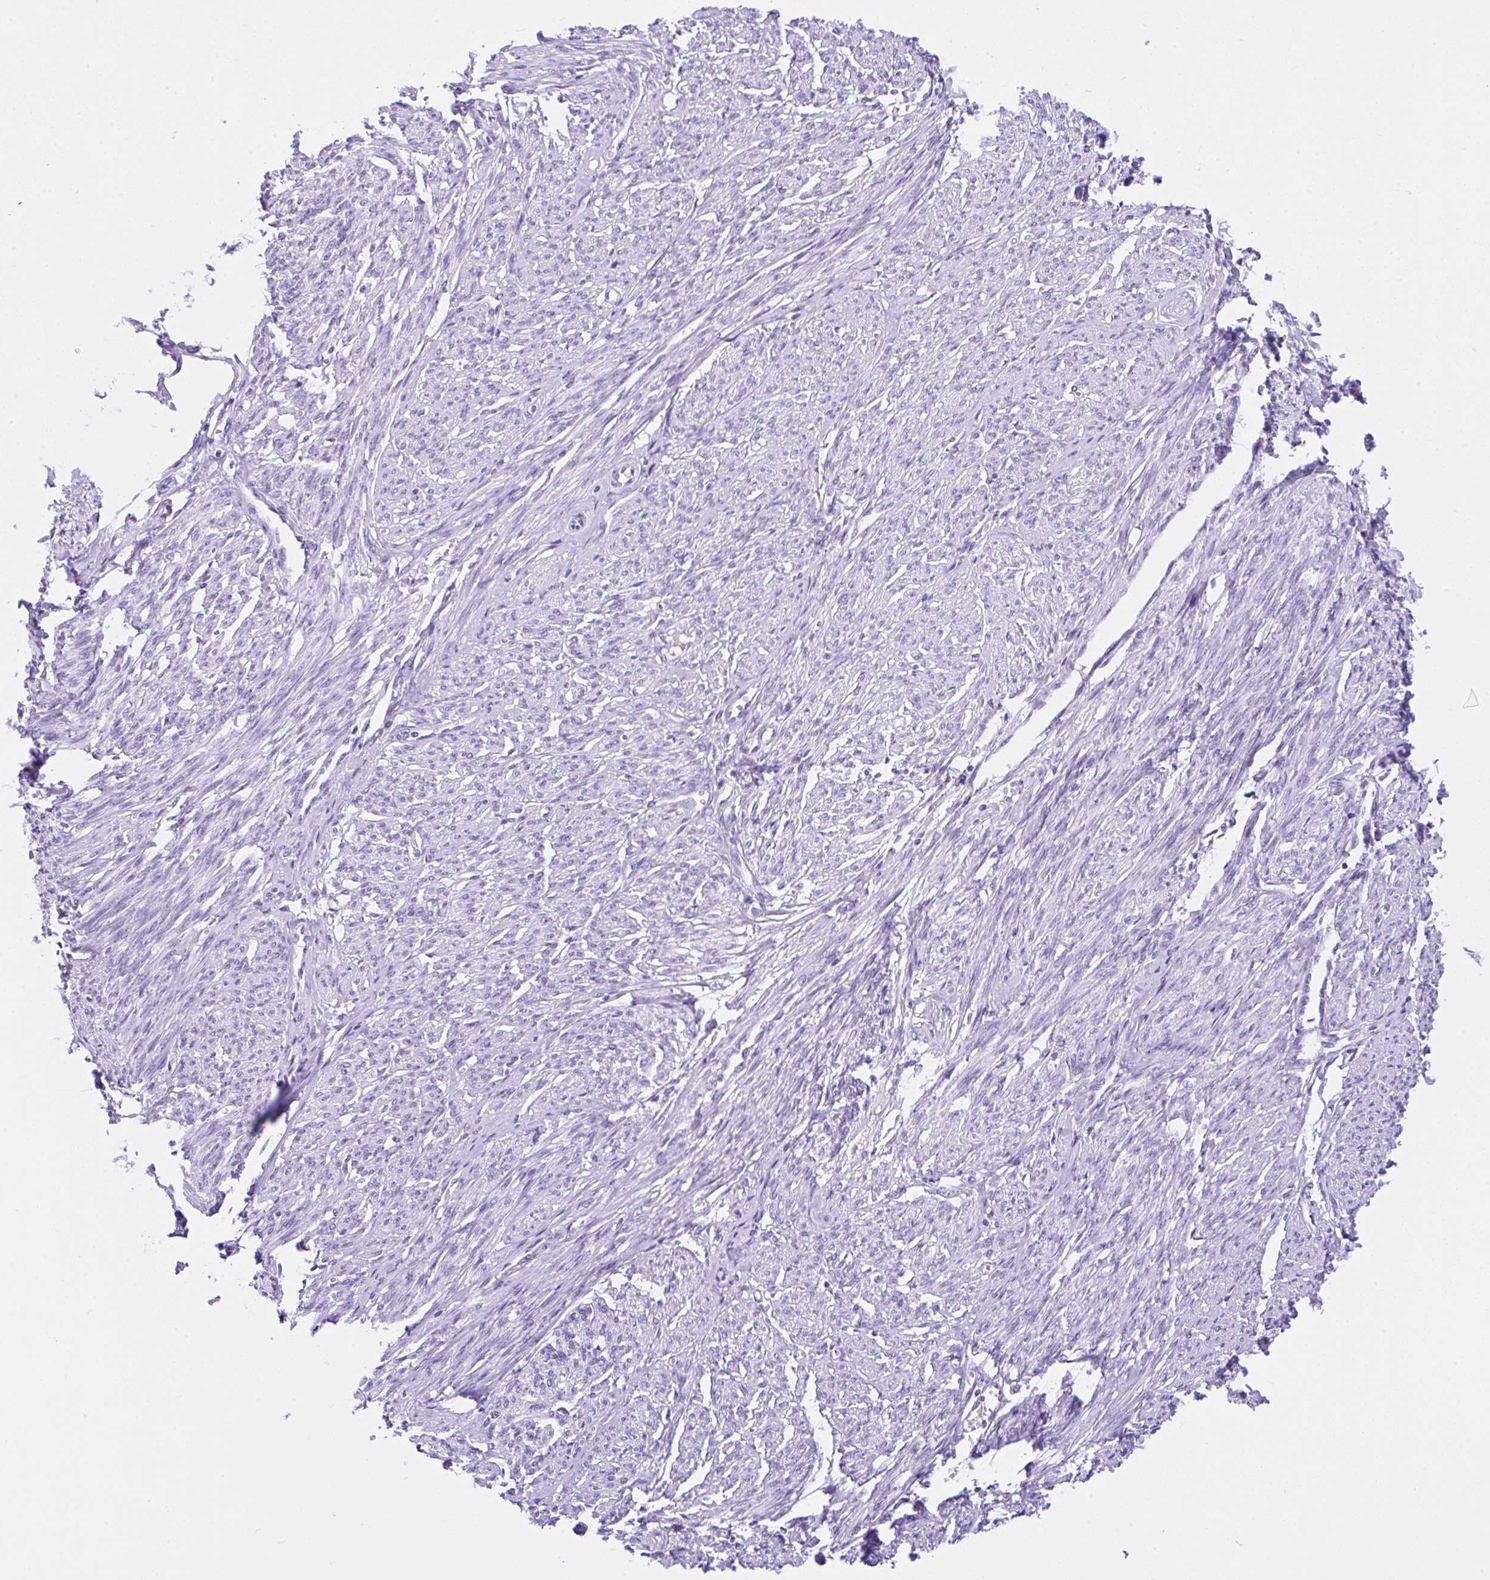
{"staining": {"intensity": "negative", "quantity": "none", "location": "none"}, "tissue": "smooth muscle", "cell_type": "Smooth muscle cells", "image_type": "normal", "snomed": [{"axis": "morphology", "description": "Normal tissue, NOS"}, {"axis": "topography", "description": "Smooth muscle"}], "caption": "High power microscopy histopathology image of an immunohistochemistry micrograph of normal smooth muscle, revealing no significant positivity in smooth muscle cells.", "gene": "KRT27", "patient": {"sex": "female", "age": 65}}